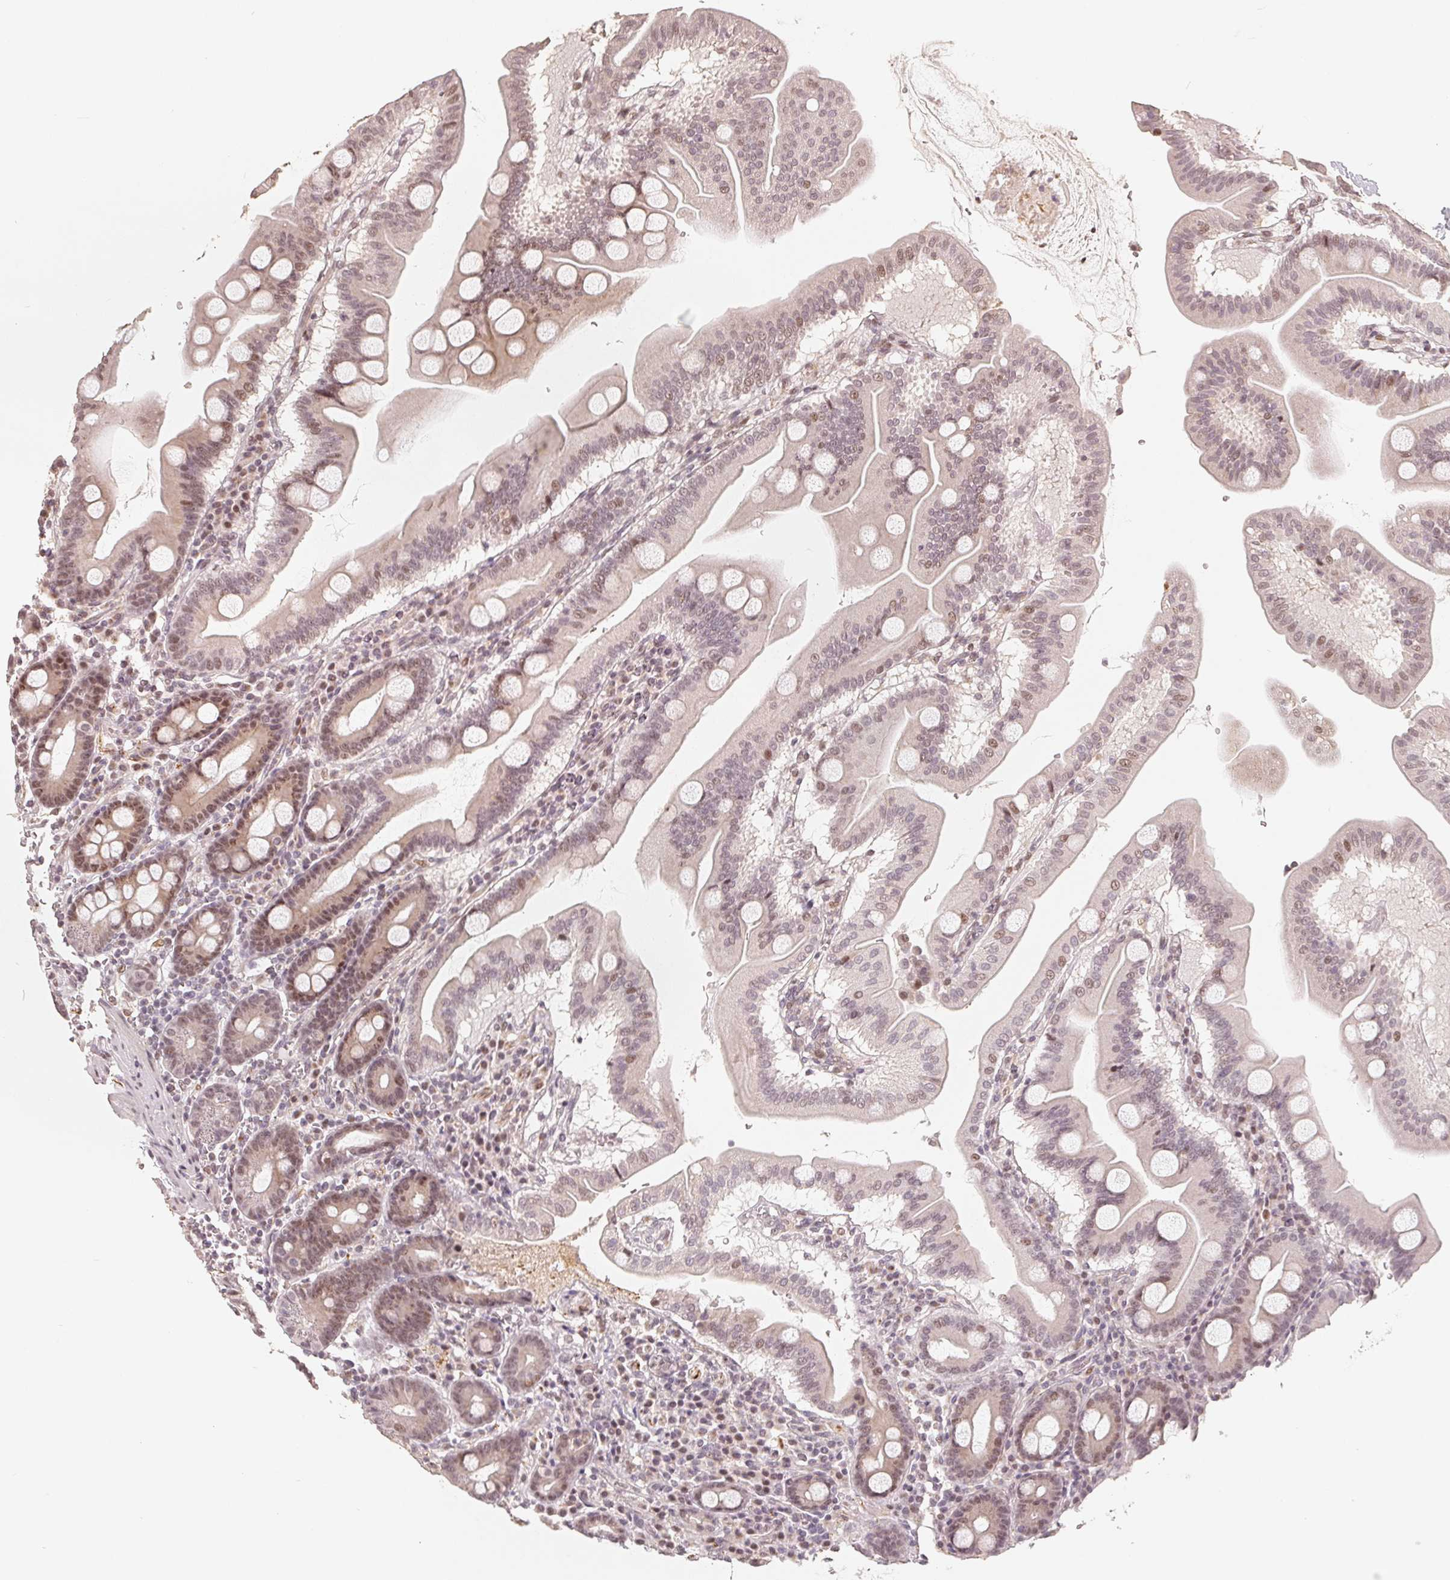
{"staining": {"intensity": "weak", "quantity": "25%-75%", "location": "nuclear"}, "tissue": "duodenum", "cell_type": "Glandular cells", "image_type": "normal", "snomed": [{"axis": "morphology", "description": "Normal tissue, NOS"}, {"axis": "topography", "description": "Pancreas"}, {"axis": "topography", "description": "Duodenum"}], "caption": "Brown immunohistochemical staining in benign duodenum shows weak nuclear positivity in approximately 25%-75% of glandular cells.", "gene": "CCDC138", "patient": {"sex": "male", "age": 59}}